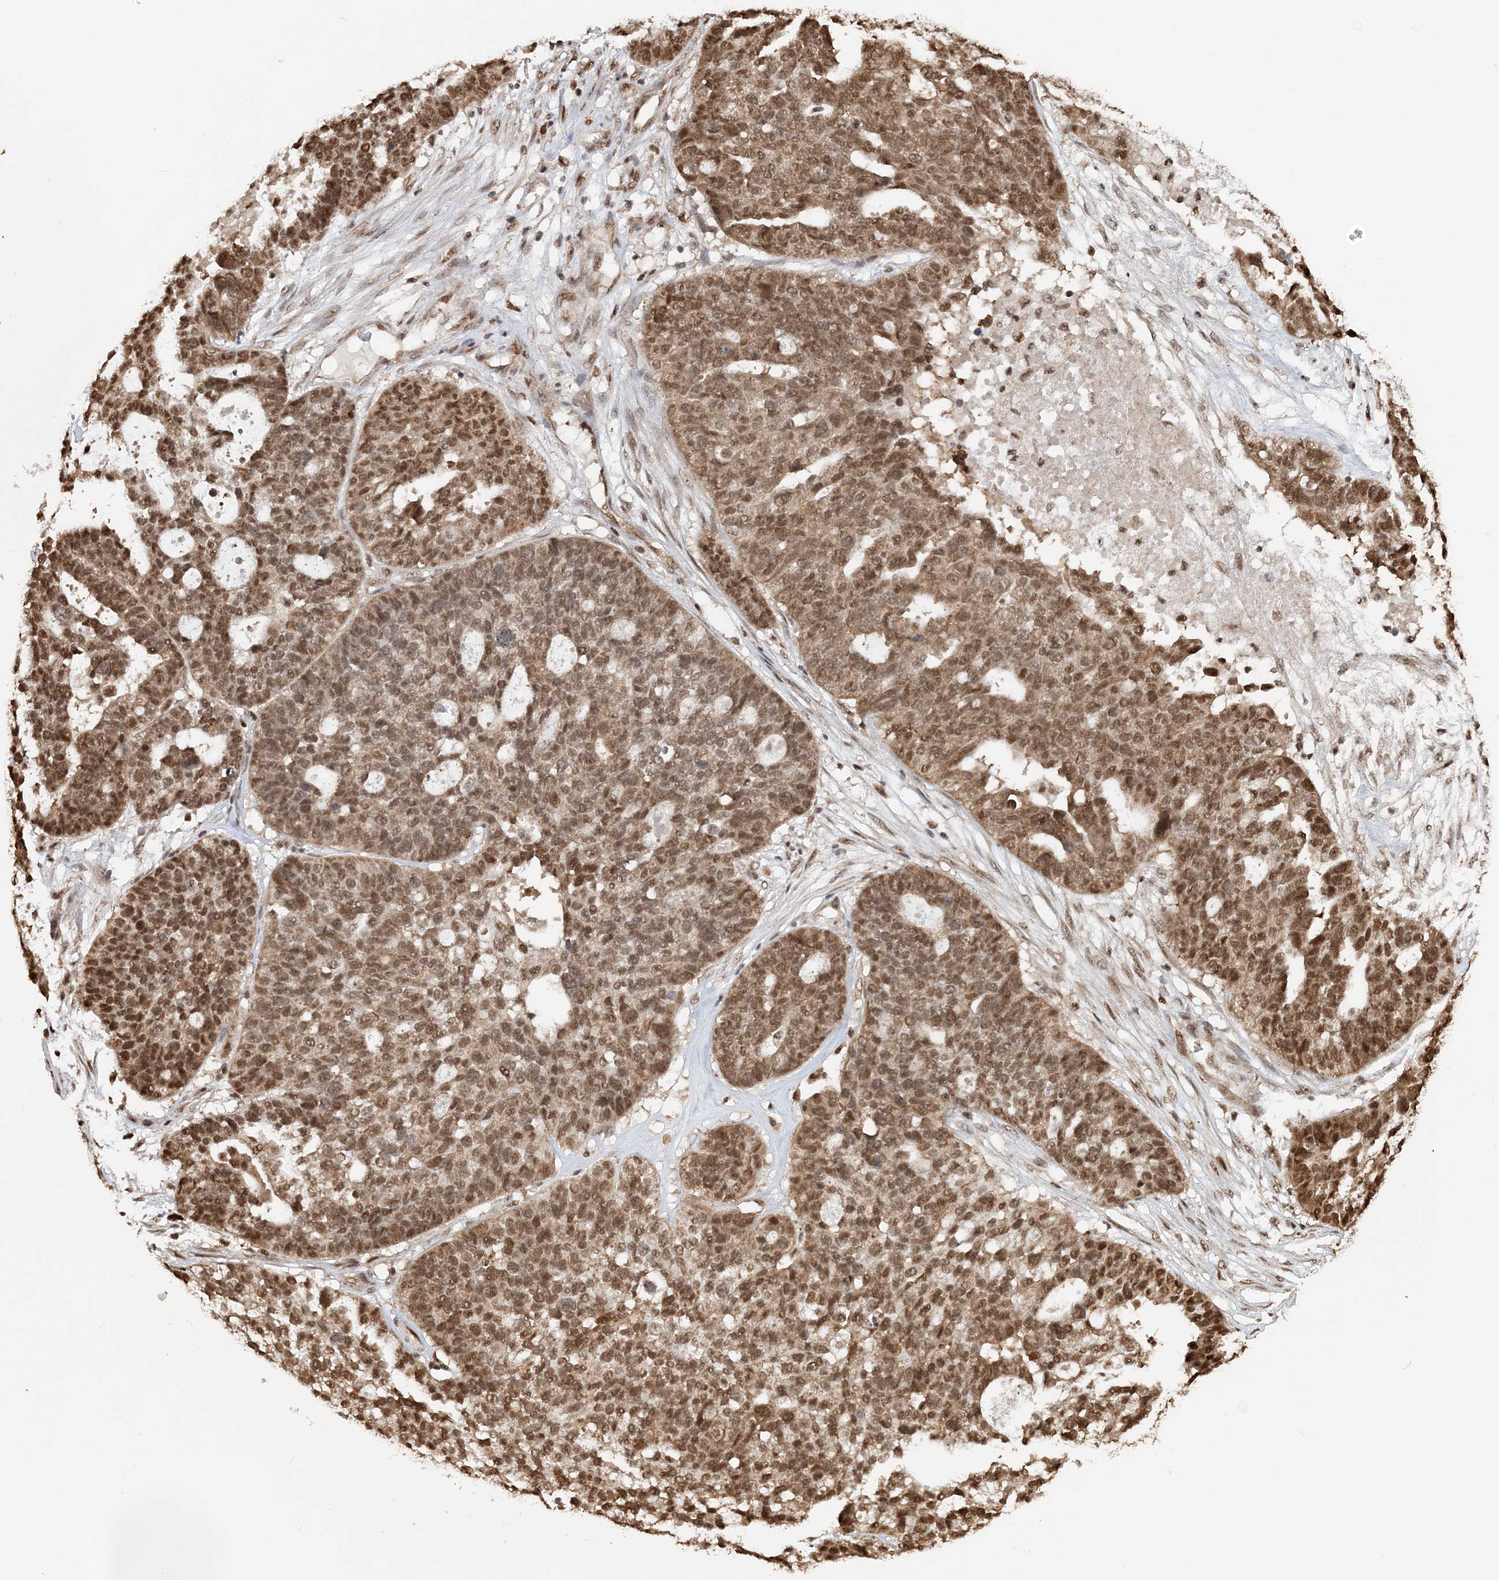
{"staining": {"intensity": "moderate", "quantity": ">75%", "location": "nuclear"}, "tissue": "ovarian cancer", "cell_type": "Tumor cells", "image_type": "cancer", "snomed": [{"axis": "morphology", "description": "Cystadenocarcinoma, serous, NOS"}, {"axis": "topography", "description": "Ovary"}], "caption": "A high-resolution histopathology image shows immunohistochemistry (IHC) staining of ovarian cancer (serous cystadenocarcinoma), which reveals moderate nuclear staining in about >75% of tumor cells.", "gene": "ARHGAP35", "patient": {"sex": "female", "age": 59}}